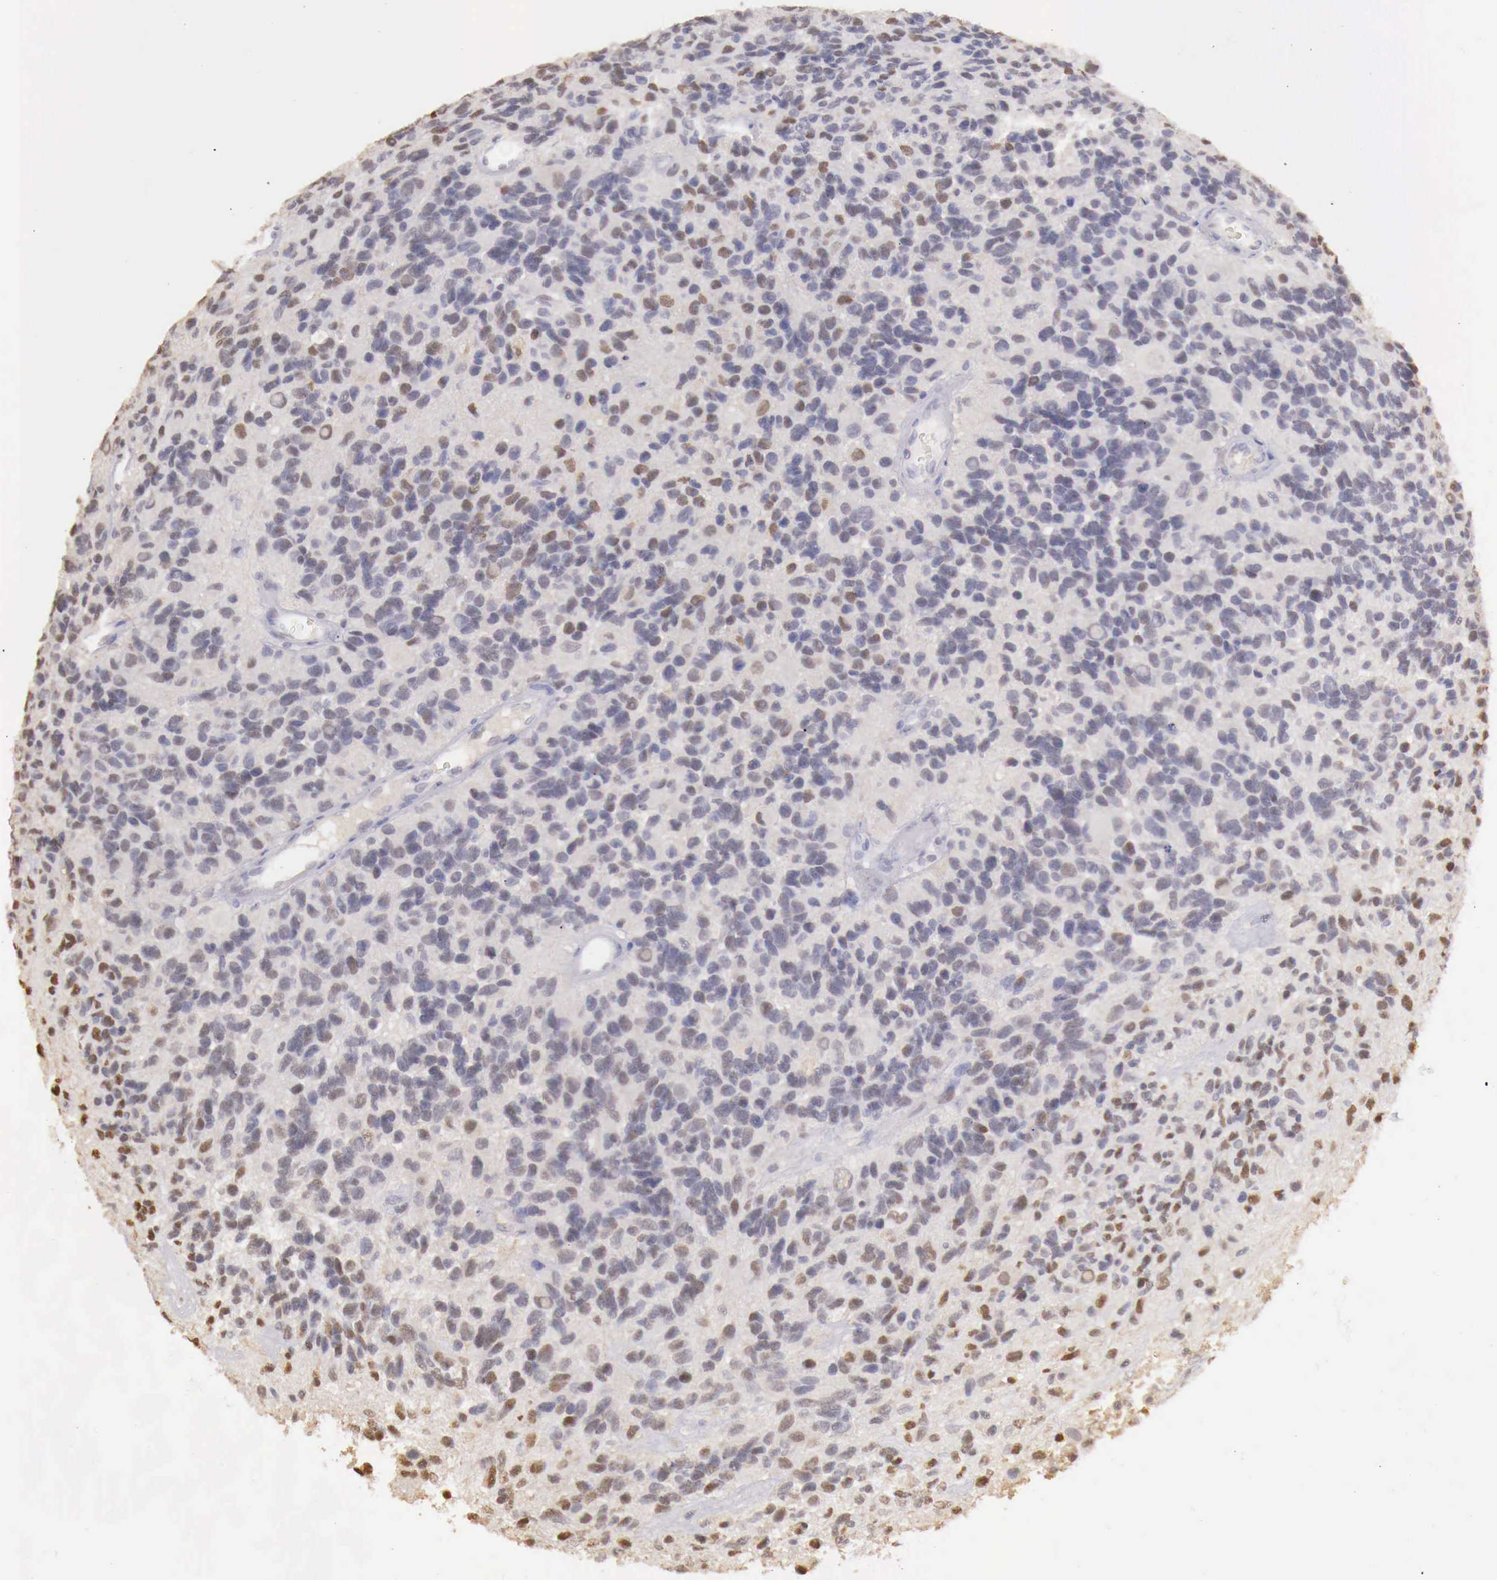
{"staining": {"intensity": "weak", "quantity": "<25%", "location": "nuclear"}, "tissue": "glioma", "cell_type": "Tumor cells", "image_type": "cancer", "snomed": [{"axis": "morphology", "description": "Glioma, malignant, High grade"}, {"axis": "topography", "description": "Brain"}], "caption": "This photomicrograph is of glioma stained with immunohistochemistry to label a protein in brown with the nuclei are counter-stained blue. There is no staining in tumor cells.", "gene": "UBA1", "patient": {"sex": "male", "age": 77}}